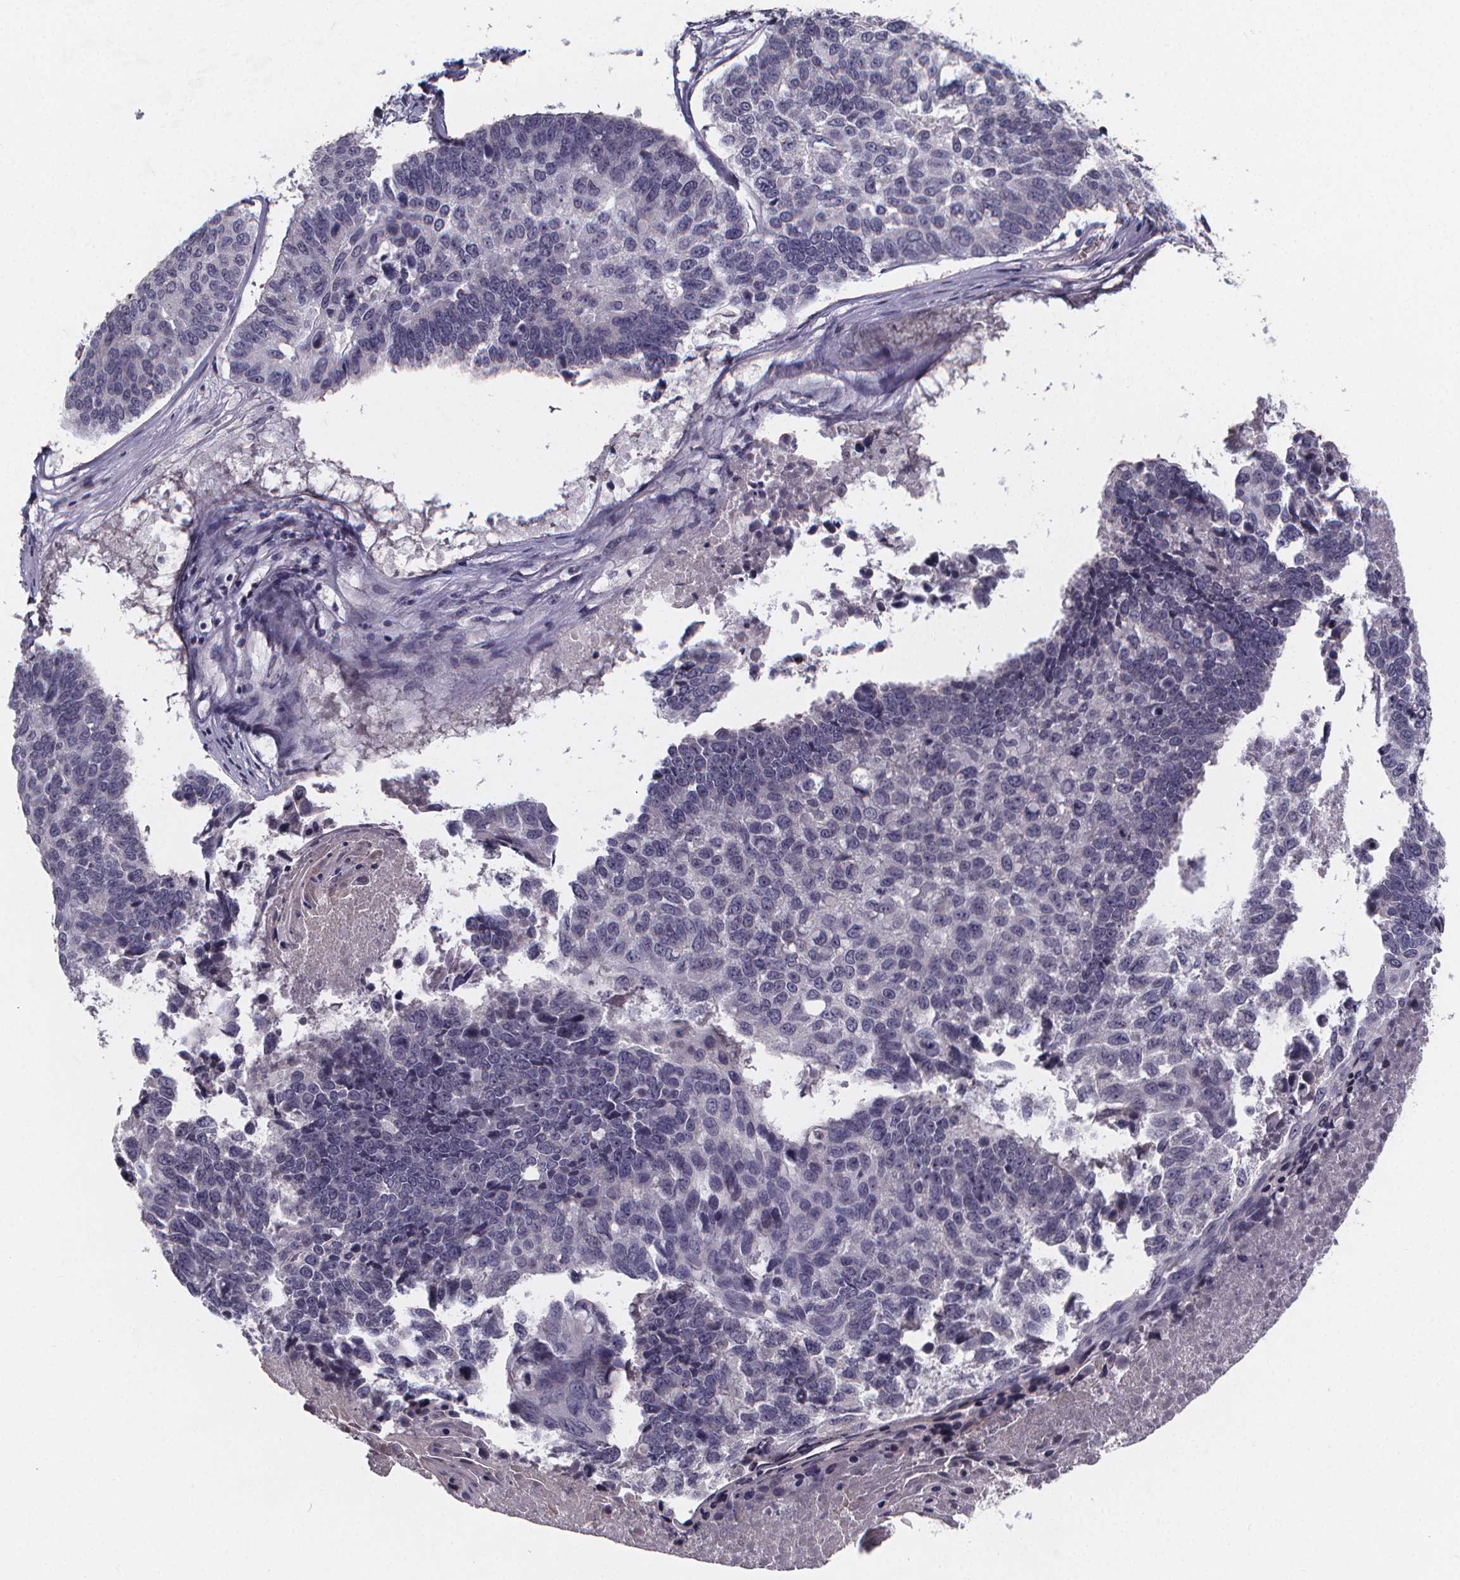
{"staining": {"intensity": "negative", "quantity": "none", "location": "none"}, "tissue": "lung cancer", "cell_type": "Tumor cells", "image_type": "cancer", "snomed": [{"axis": "morphology", "description": "Squamous cell carcinoma, NOS"}, {"axis": "topography", "description": "Lung"}], "caption": "A histopathology image of lung cancer (squamous cell carcinoma) stained for a protein displays no brown staining in tumor cells.", "gene": "AGT", "patient": {"sex": "male", "age": 73}}